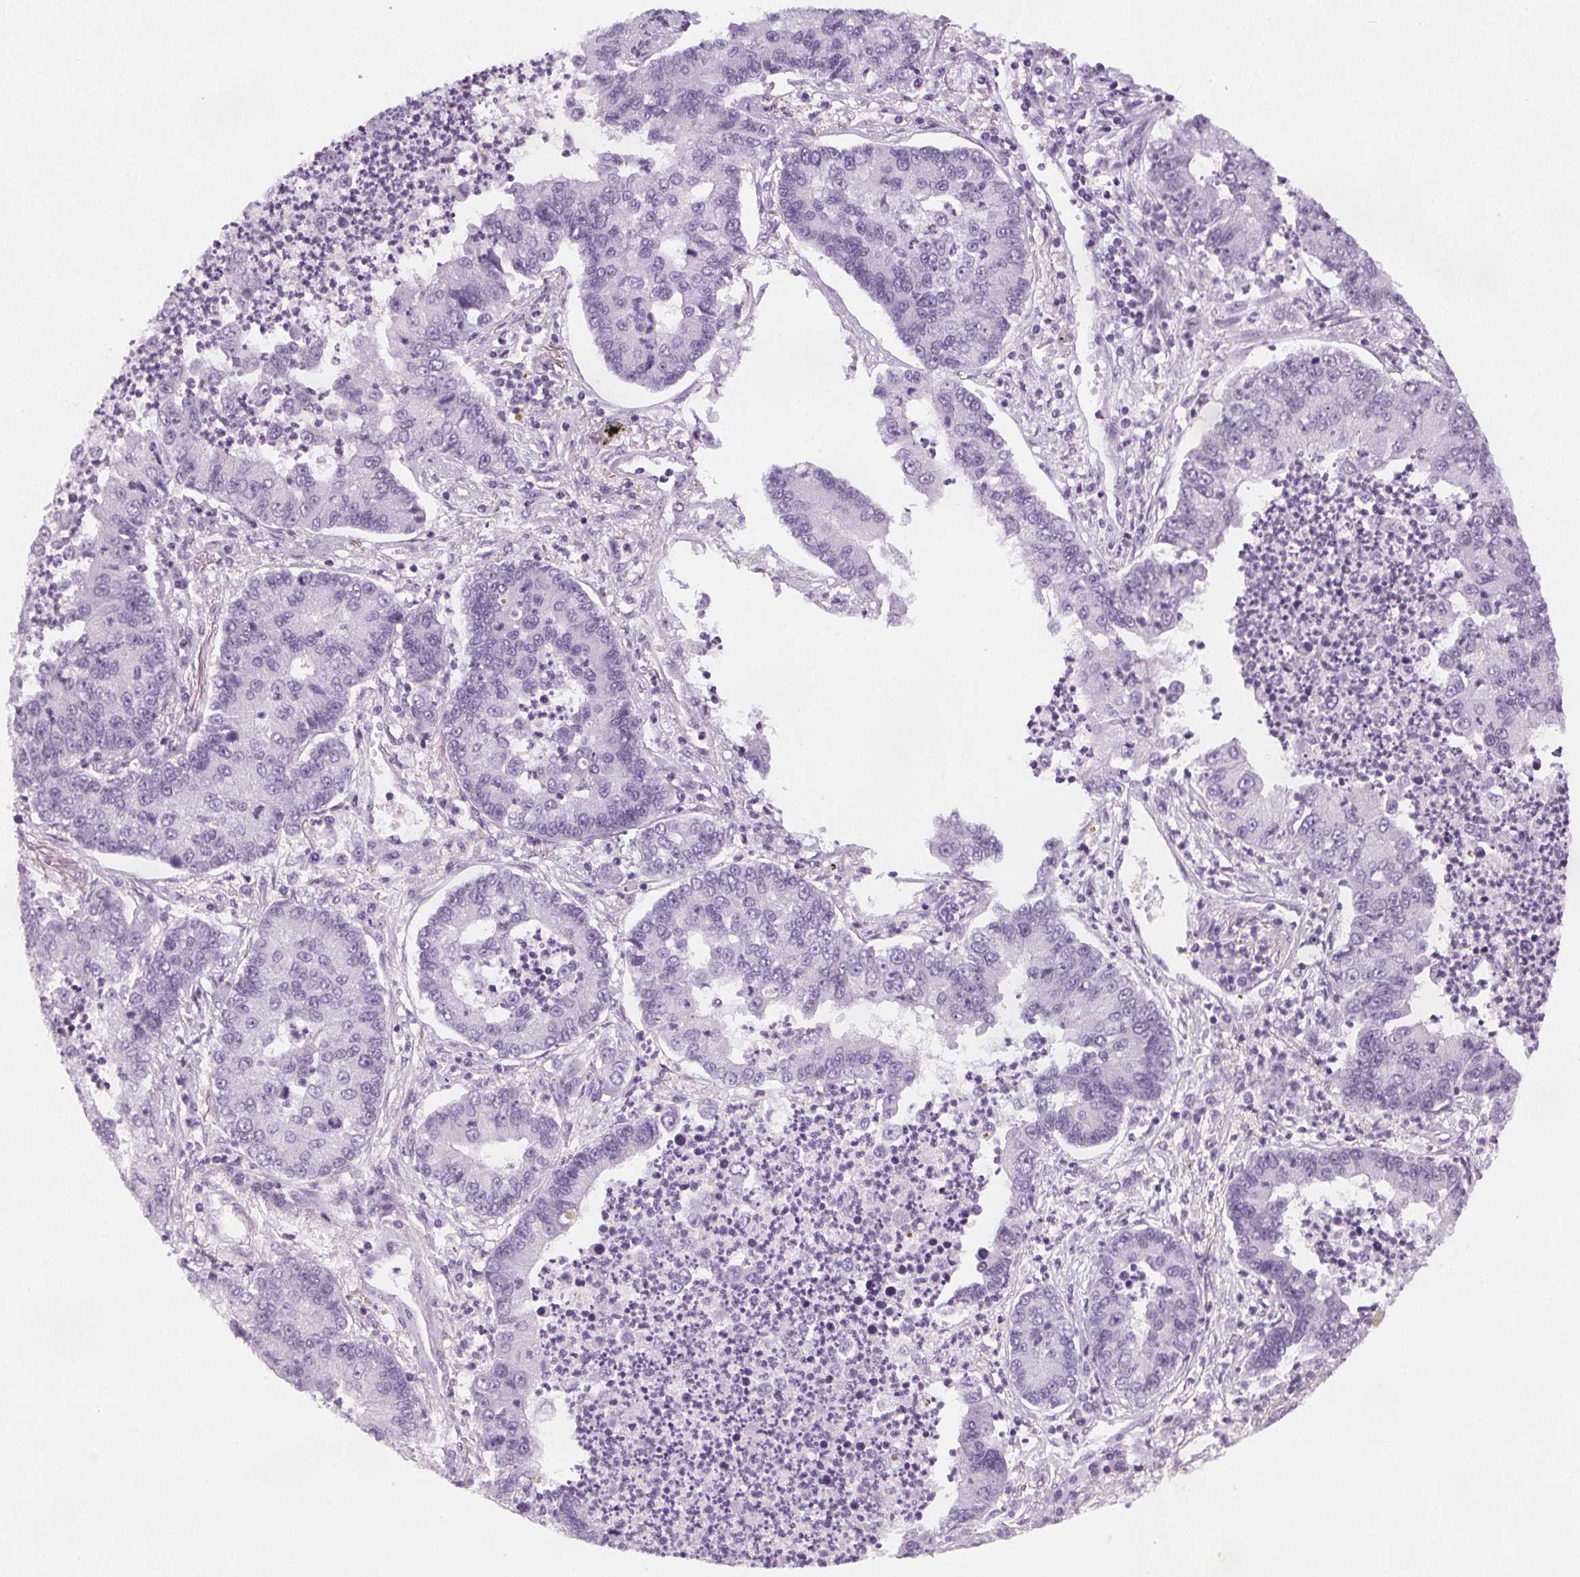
{"staining": {"intensity": "negative", "quantity": "none", "location": "none"}, "tissue": "lung cancer", "cell_type": "Tumor cells", "image_type": "cancer", "snomed": [{"axis": "morphology", "description": "Adenocarcinoma, NOS"}, {"axis": "topography", "description": "Lung"}], "caption": "Immunohistochemistry of lung cancer reveals no staining in tumor cells.", "gene": "SLC5A12", "patient": {"sex": "female", "age": 57}}